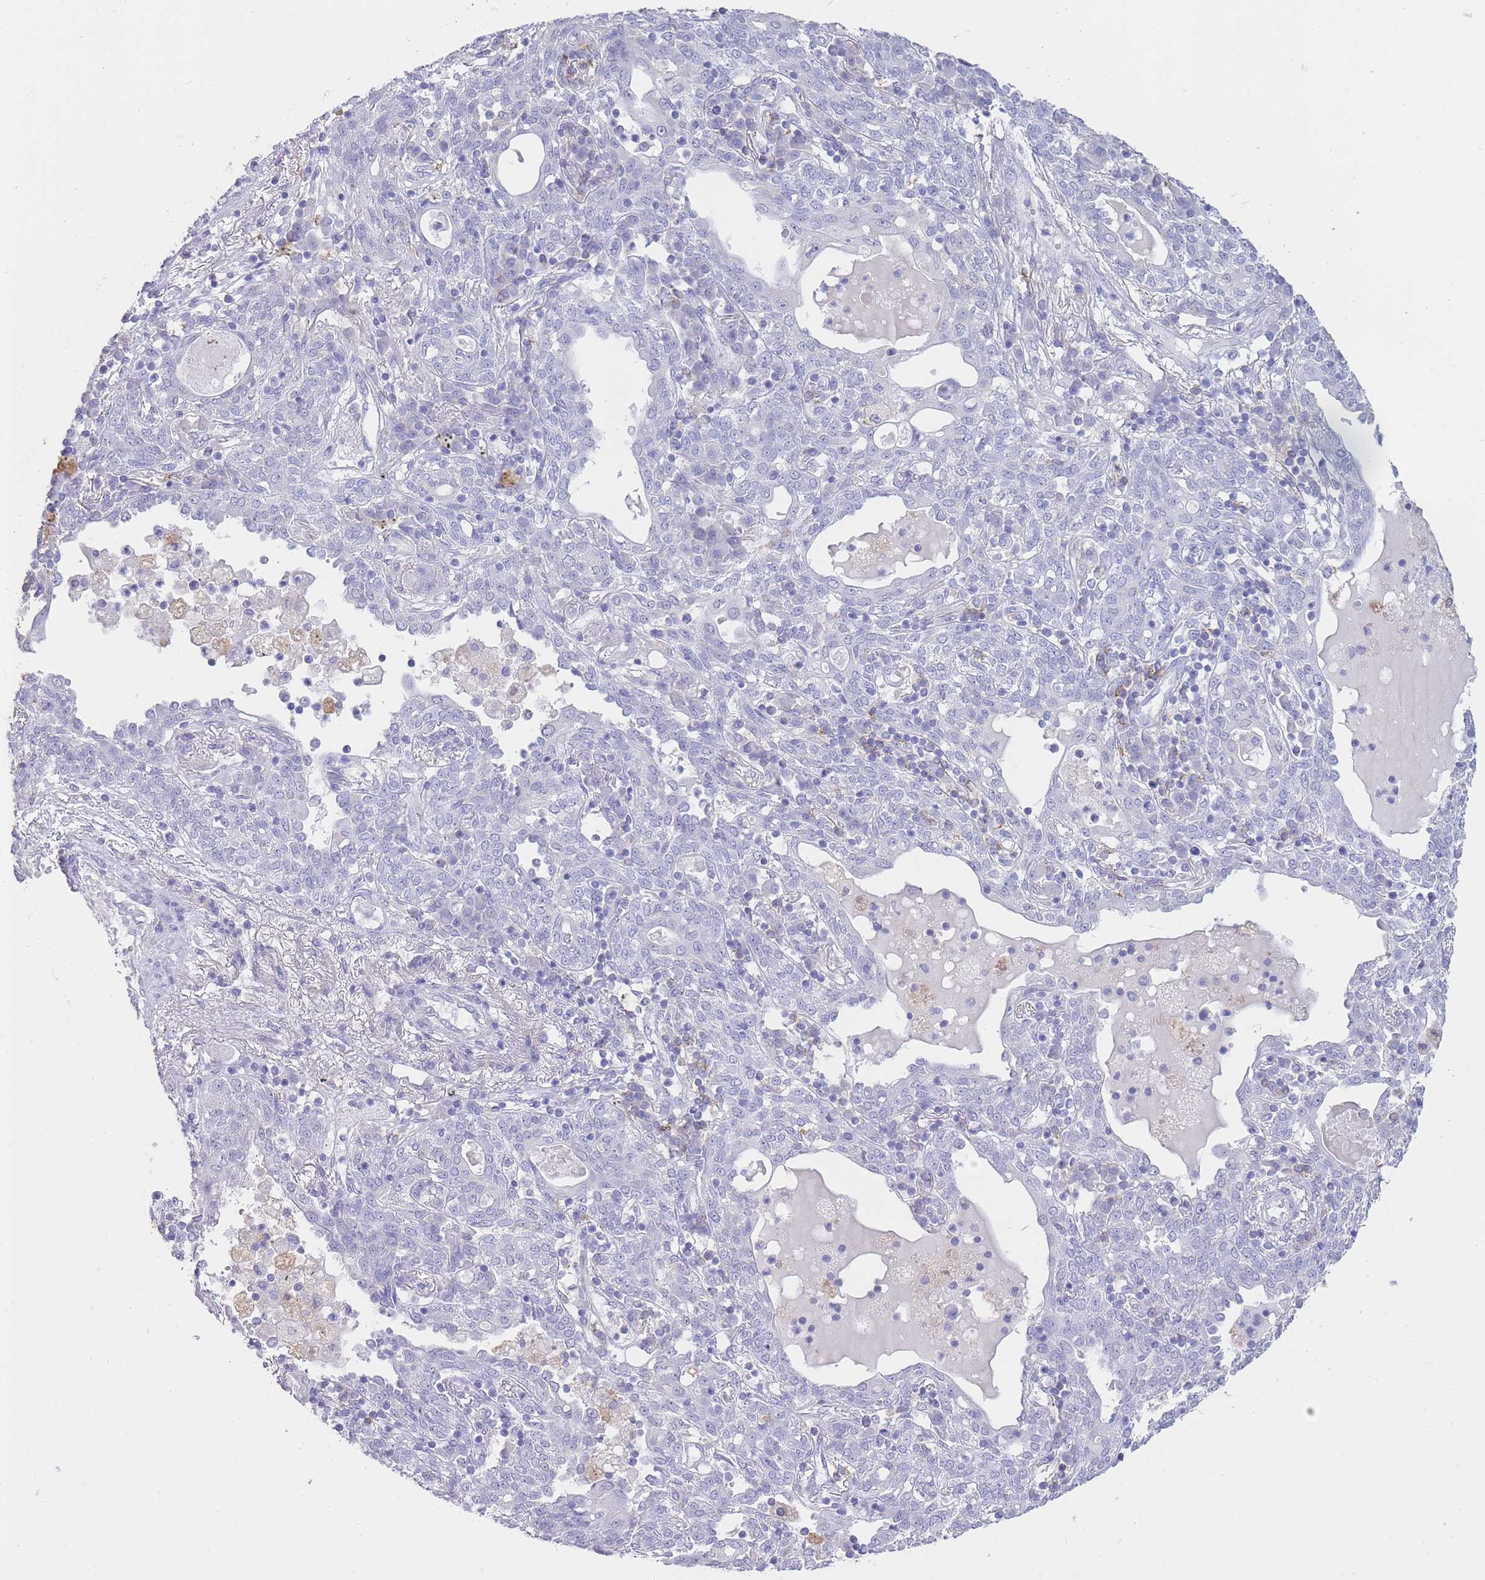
{"staining": {"intensity": "negative", "quantity": "none", "location": "none"}, "tissue": "lung cancer", "cell_type": "Tumor cells", "image_type": "cancer", "snomed": [{"axis": "morphology", "description": "Squamous cell carcinoma, NOS"}, {"axis": "topography", "description": "Lung"}], "caption": "IHC of lung cancer (squamous cell carcinoma) demonstrates no staining in tumor cells.", "gene": "CD37", "patient": {"sex": "female", "age": 70}}